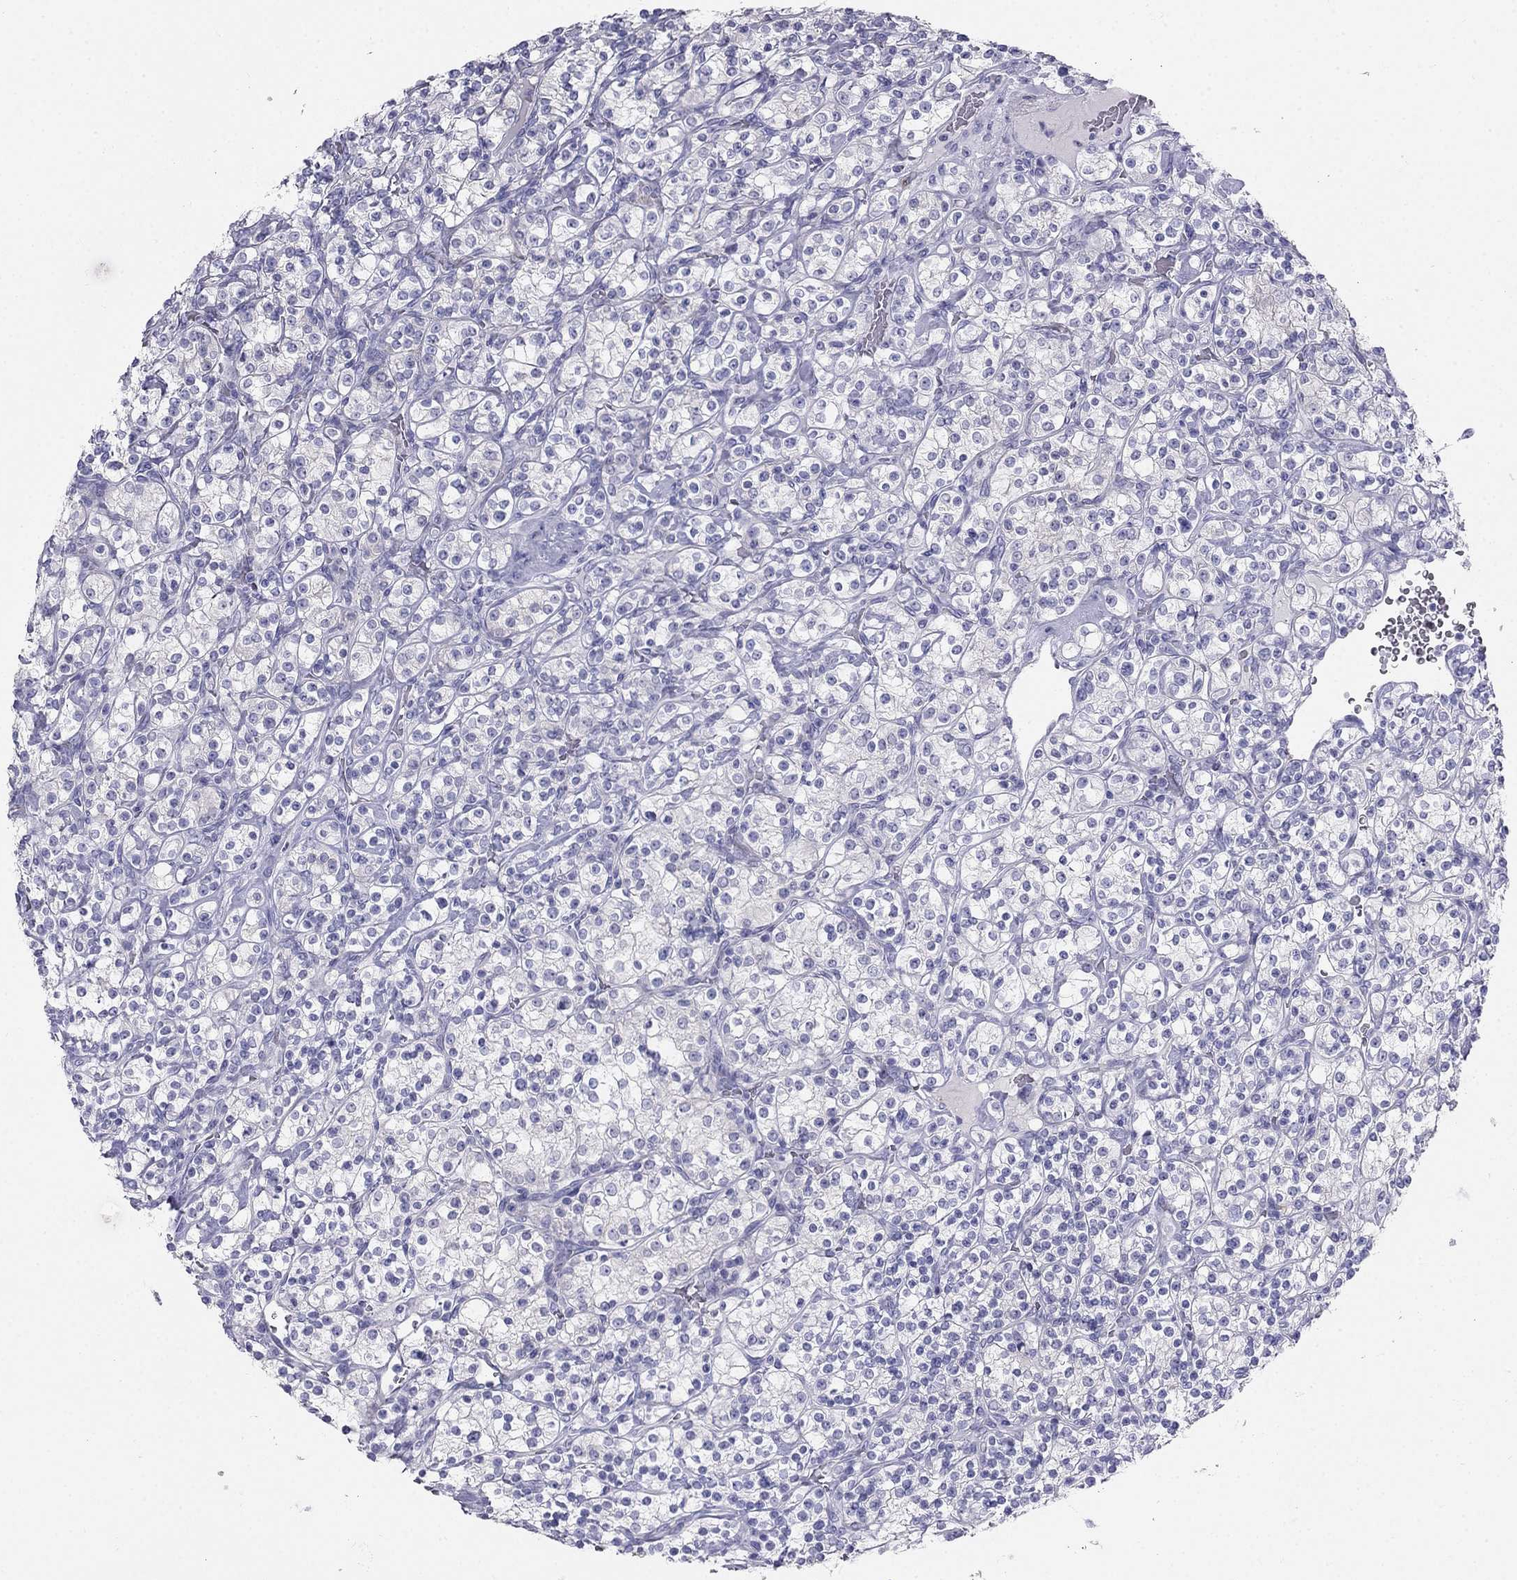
{"staining": {"intensity": "negative", "quantity": "none", "location": "none"}, "tissue": "renal cancer", "cell_type": "Tumor cells", "image_type": "cancer", "snomed": [{"axis": "morphology", "description": "Adenocarcinoma, NOS"}, {"axis": "topography", "description": "Kidney"}], "caption": "Tumor cells show no significant positivity in renal cancer (adenocarcinoma).", "gene": "RFLNA", "patient": {"sex": "male", "age": 77}}